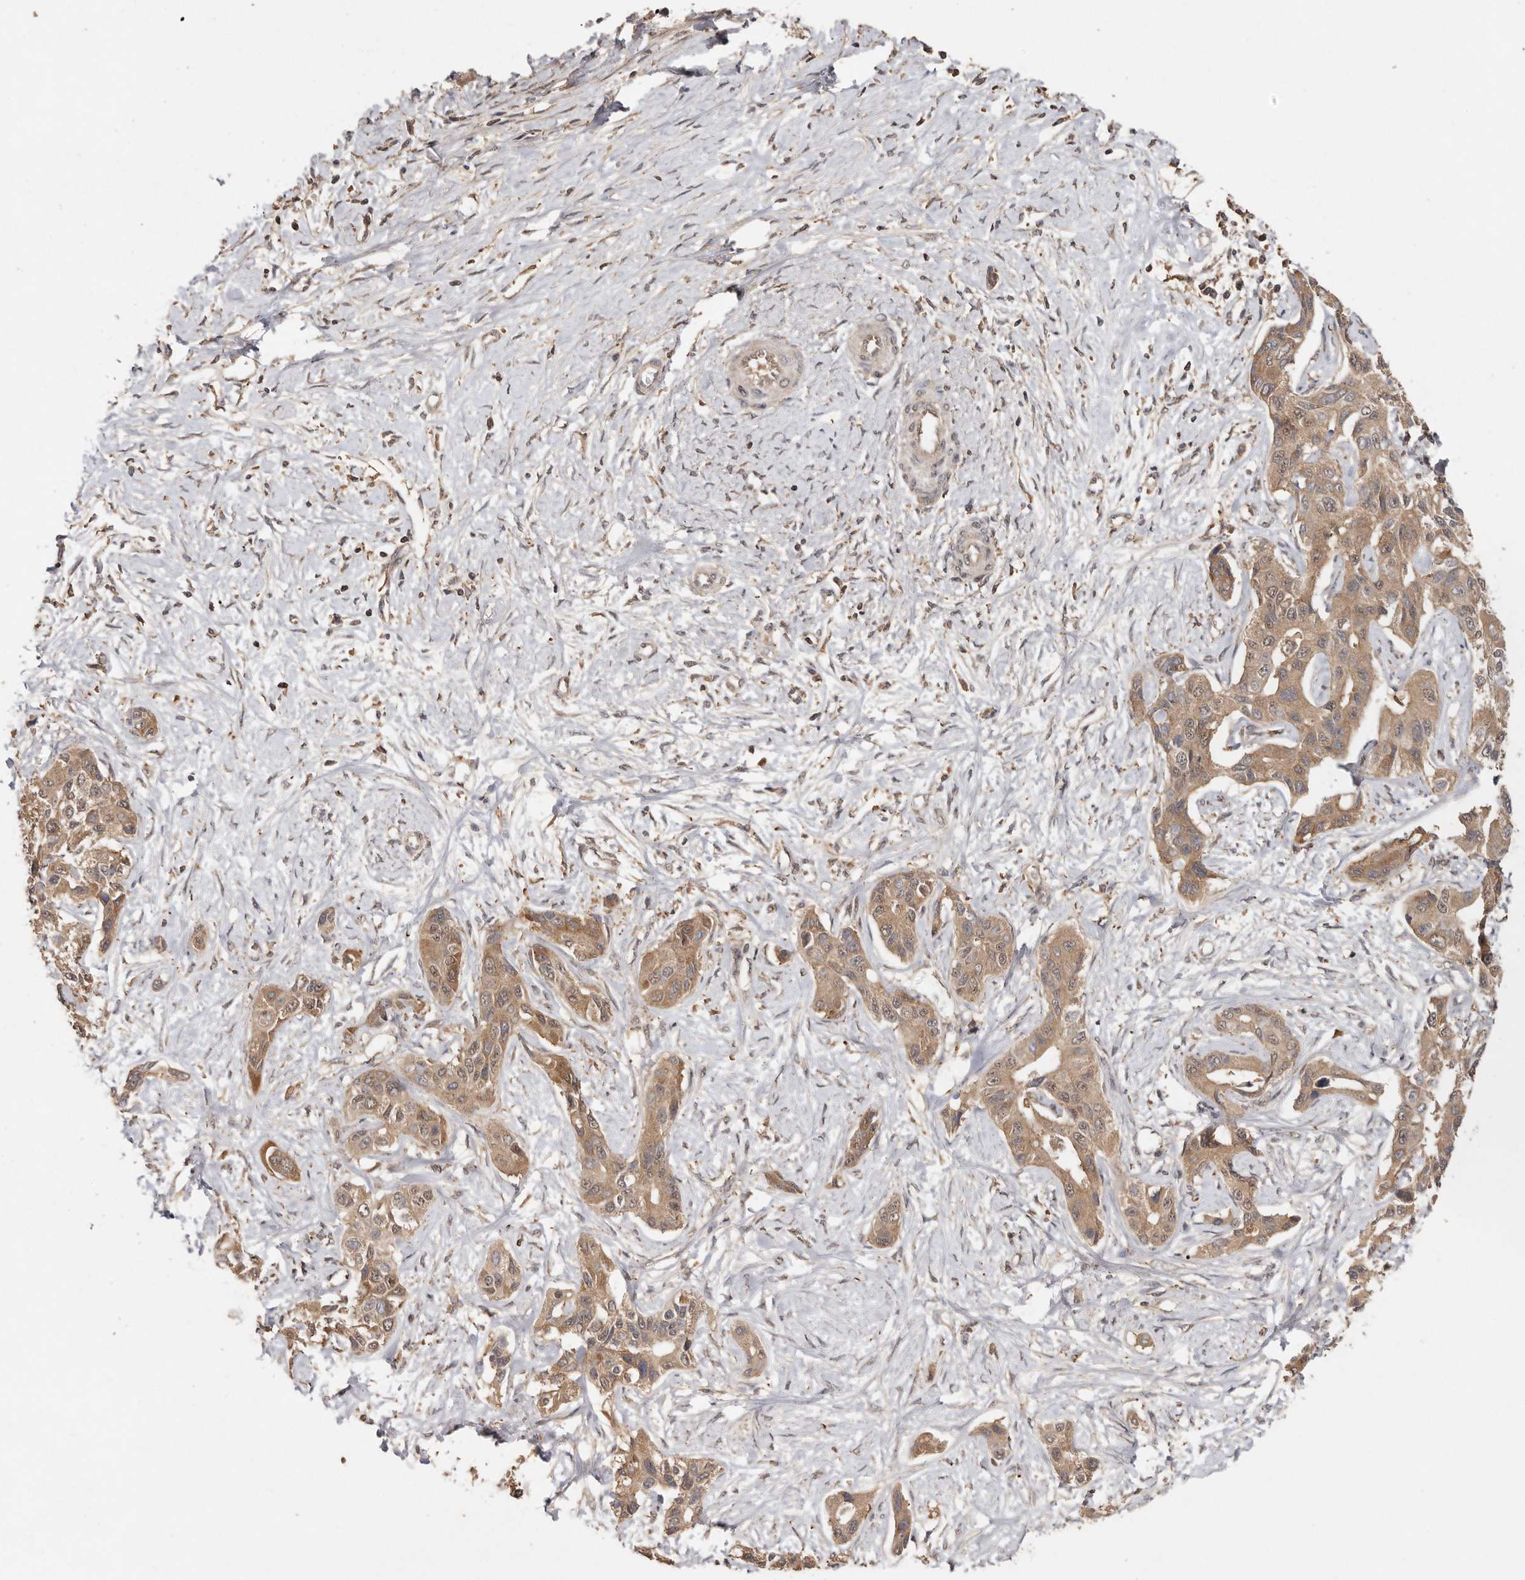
{"staining": {"intensity": "moderate", "quantity": ">75%", "location": "cytoplasmic/membranous"}, "tissue": "liver cancer", "cell_type": "Tumor cells", "image_type": "cancer", "snomed": [{"axis": "morphology", "description": "Cholangiocarcinoma"}, {"axis": "topography", "description": "Liver"}], "caption": "There is medium levels of moderate cytoplasmic/membranous expression in tumor cells of liver cancer, as demonstrated by immunohistochemical staining (brown color).", "gene": "RWDD1", "patient": {"sex": "male", "age": 59}}